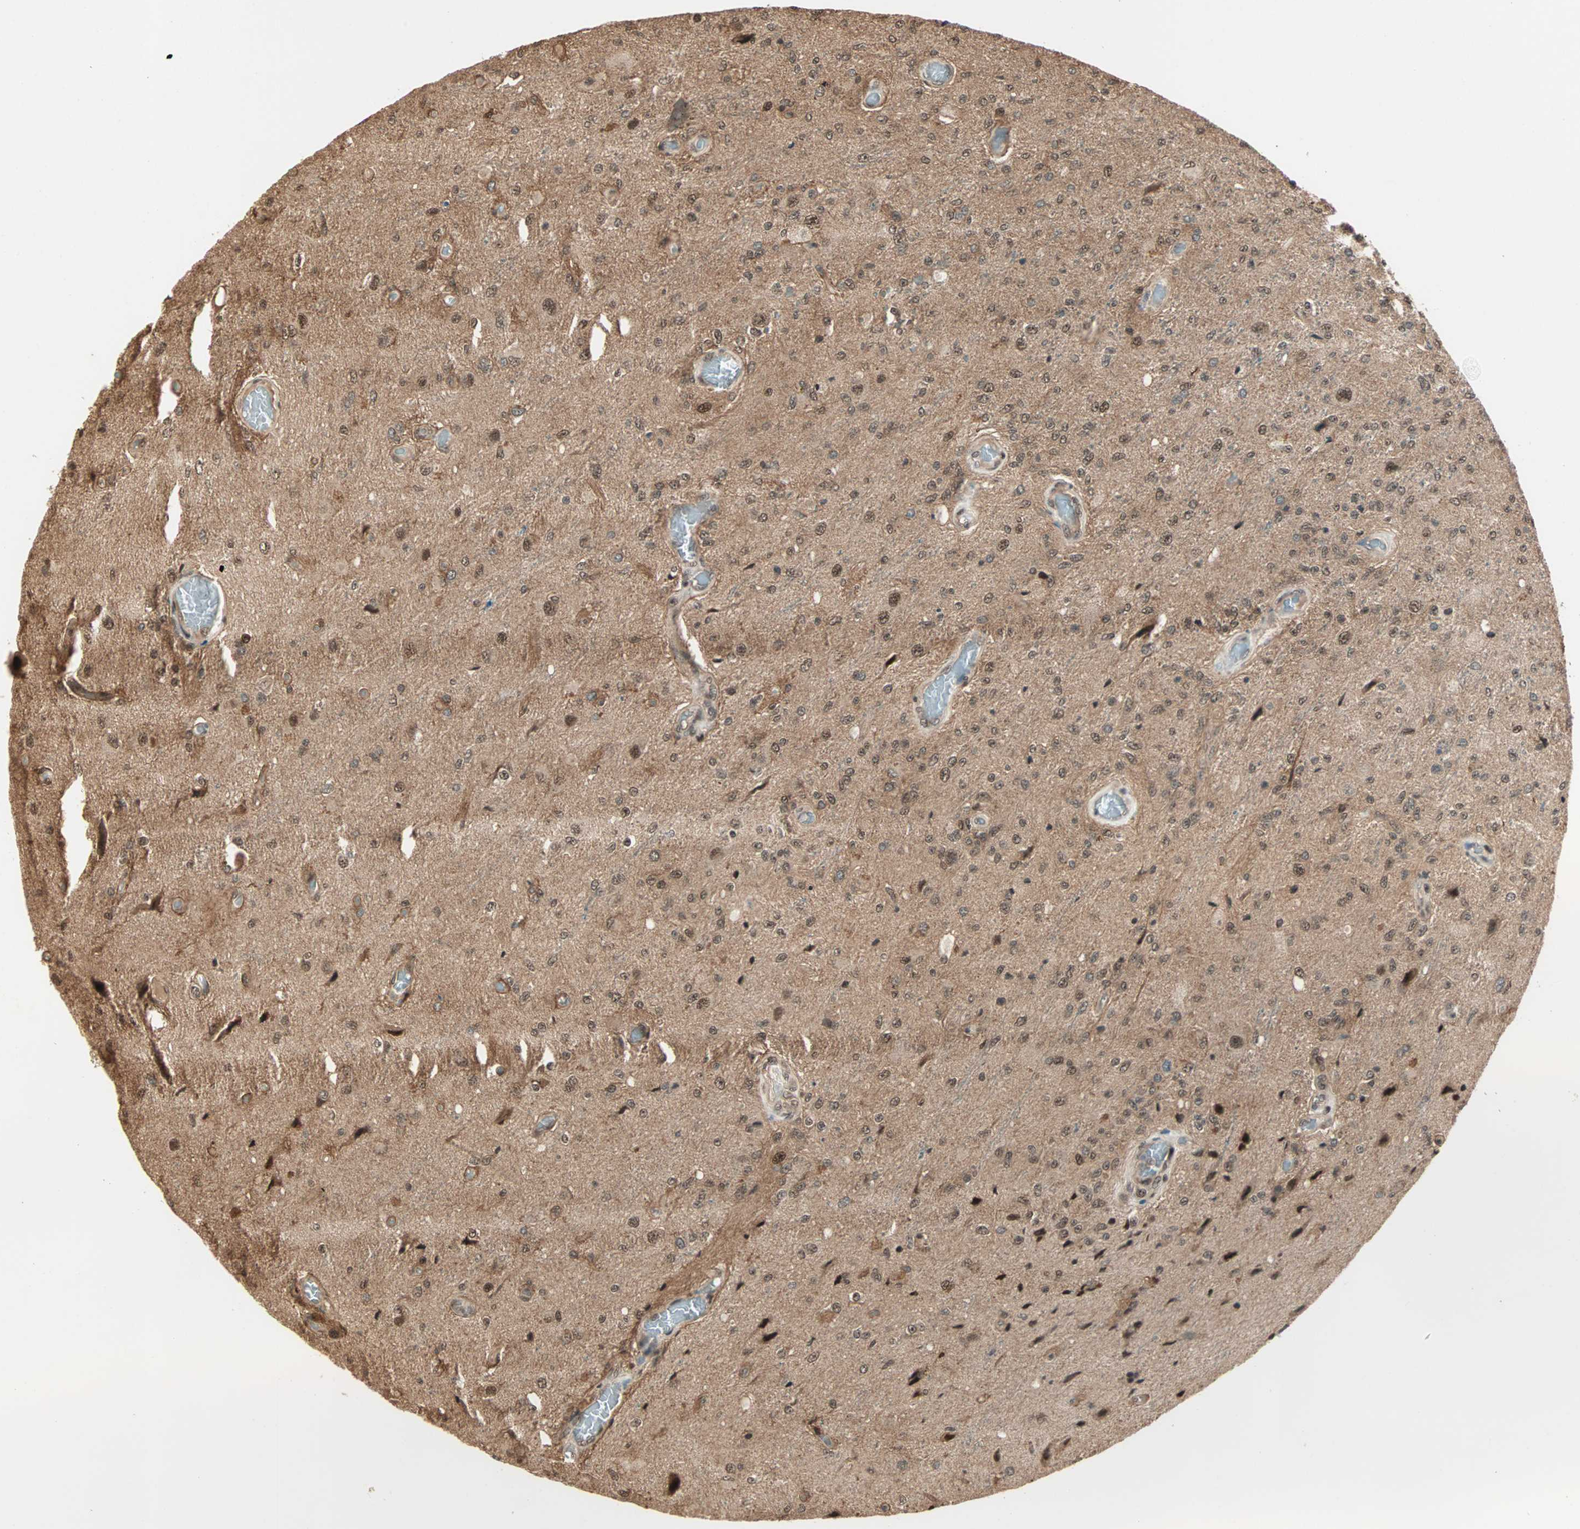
{"staining": {"intensity": "weak", "quantity": ">75%", "location": "nuclear"}, "tissue": "glioma", "cell_type": "Tumor cells", "image_type": "cancer", "snomed": [{"axis": "morphology", "description": "Normal tissue, NOS"}, {"axis": "morphology", "description": "Glioma, malignant, High grade"}, {"axis": "topography", "description": "Cerebral cortex"}], "caption": "Protein expression by immunohistochemistry (IHC) shows weak nuclear staining in about >75% of tumor cells in glioma. The staining was performed using DAB (3,3'-diaminobenzidine) to visualize the protein expression in brown, while the nuclei were stained in blue with hematoxylin (Magnification: 20x).", "gene": "ZNF701", "patient": {"sex": "male", "age": 77}}